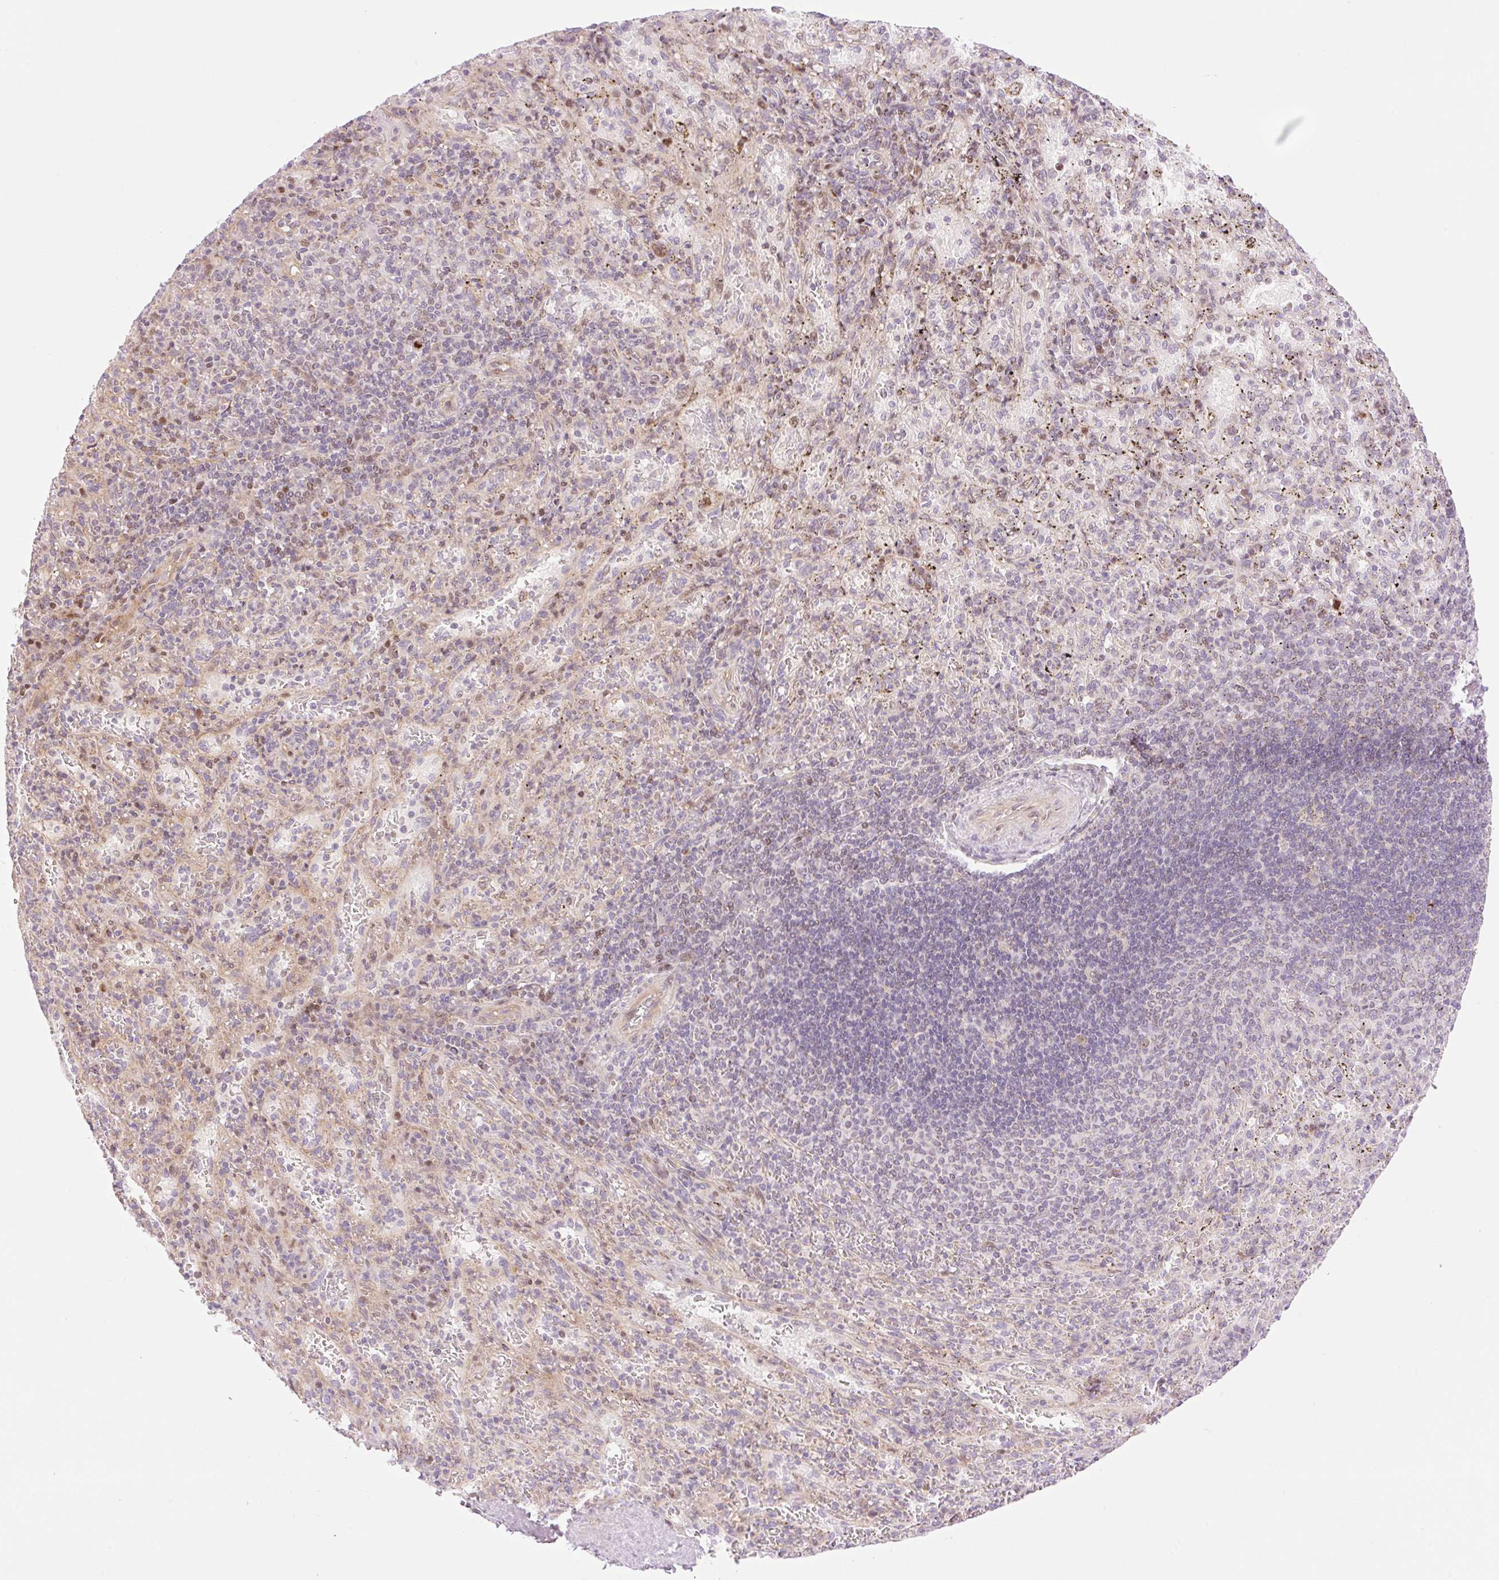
{"staining": {"intensity": "weak", "quantity": "<25%", "location": "nuclear"}, "tissue": "spleen", "cell_type": "Cells in red pulp", "image_type": "normal", "snomed": [{"axis": "morphology", "description": "Normal tissue, NOS"}, {"axis": "topography", "description": "Spleen"}], "caption": "Immunohistochemical staining of unremarkable human spleen reveals no significant positivity in cells in red pulp.", "gene": "ZNF394", "patient": {"sex": "male", "age": 57}}